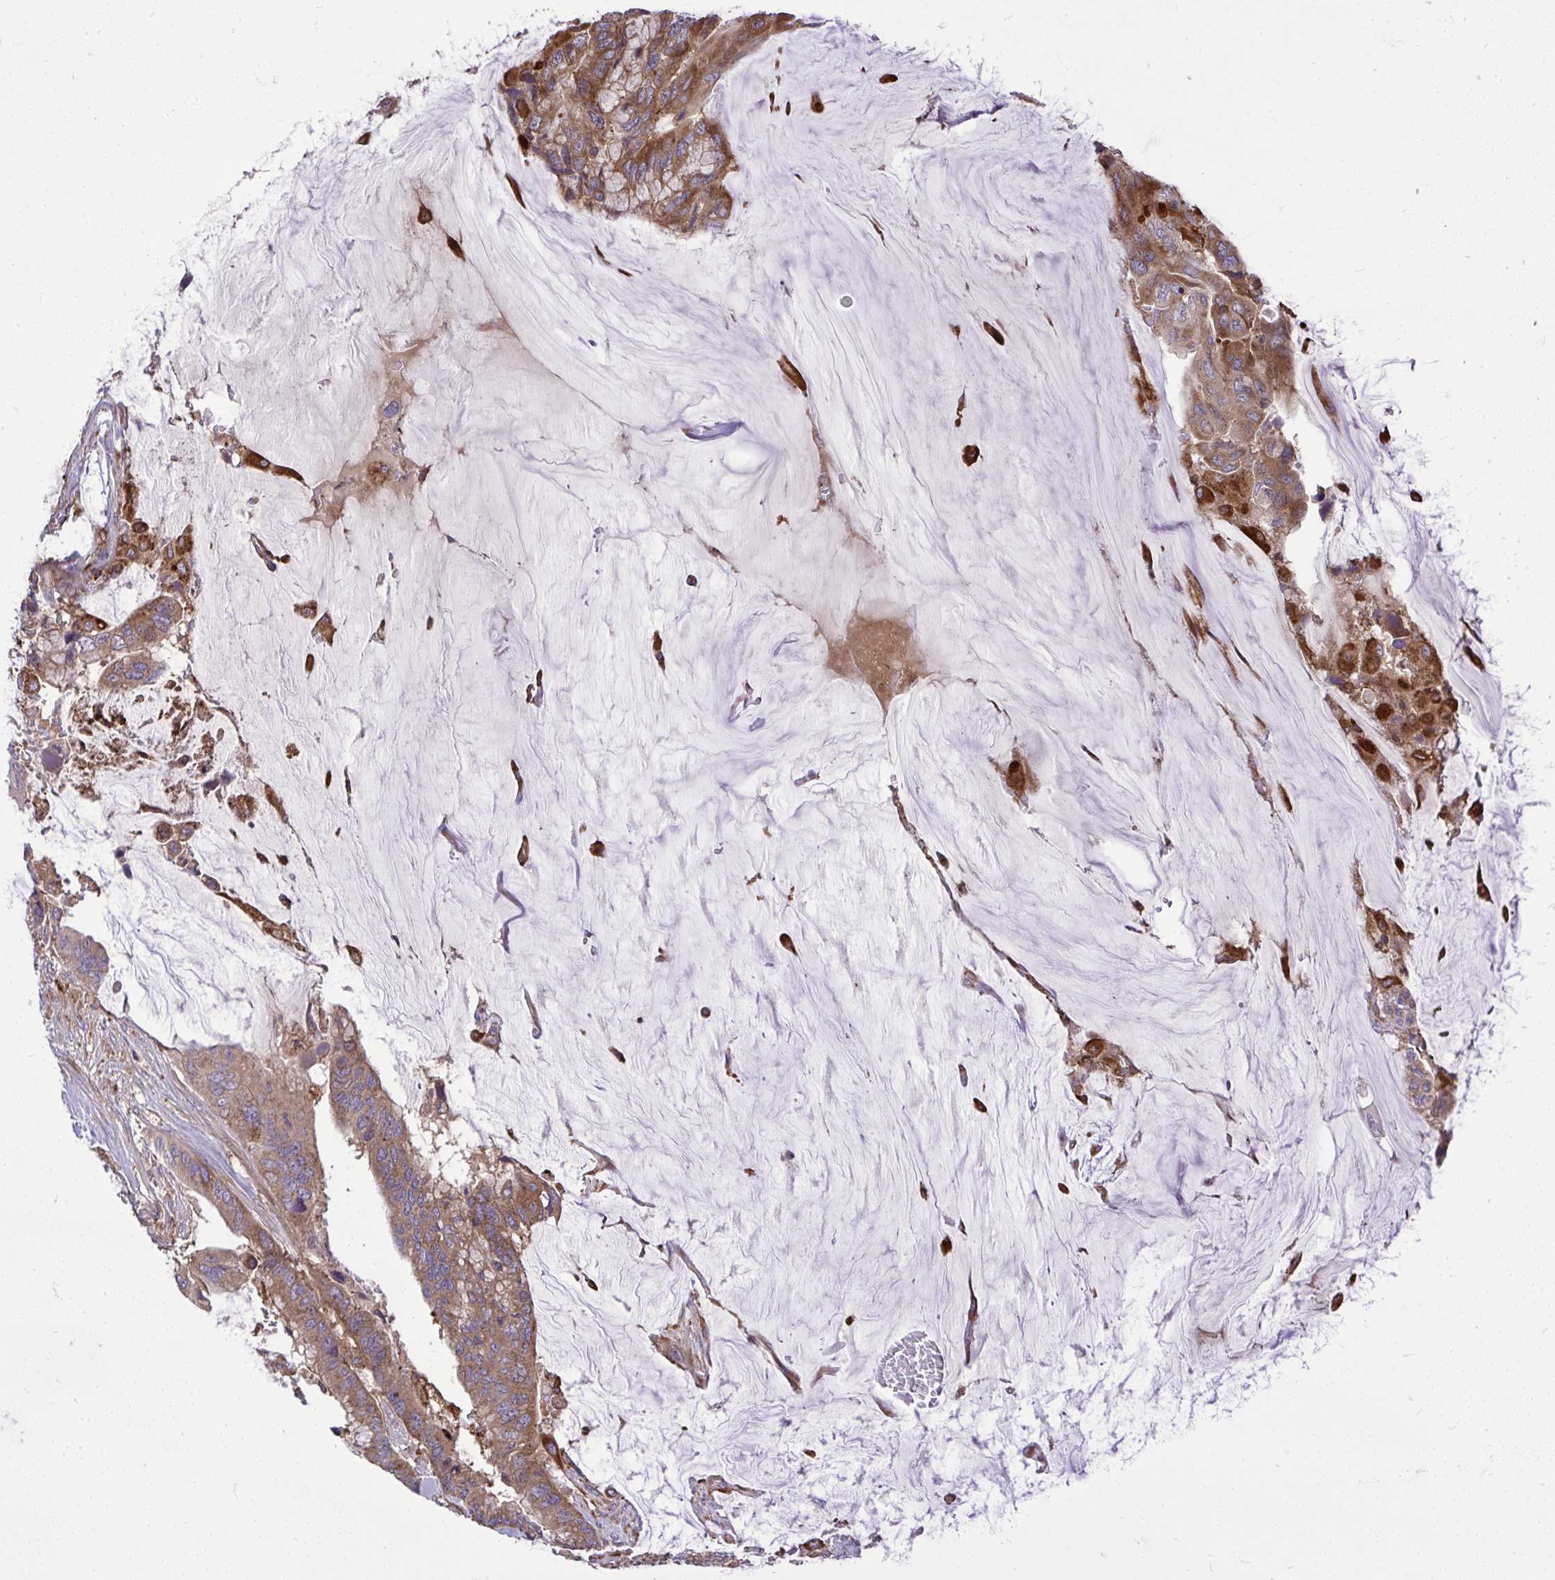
{"staining": {"intensity": "moderate", "quantity": ">75%", "location": "cytoplasmic/membranous"}, "tissue": "colorectal cancer", "cell_type": "Tumor cells", "image_type": "cancer", "snomed": [{"axis": "morphology", "description": "Adenocarcinoma, NOS"}, {"axis": "topography", "description": "Rectum"}], "caption": "IHC (DAB) staining of colorectal adenocarcinoma shows moderate cytoplasmic/membranous protein expression in about >75% of tumor cells.", "gene": "PAIP2", "patient": {"sex": "female", "age": 59}}